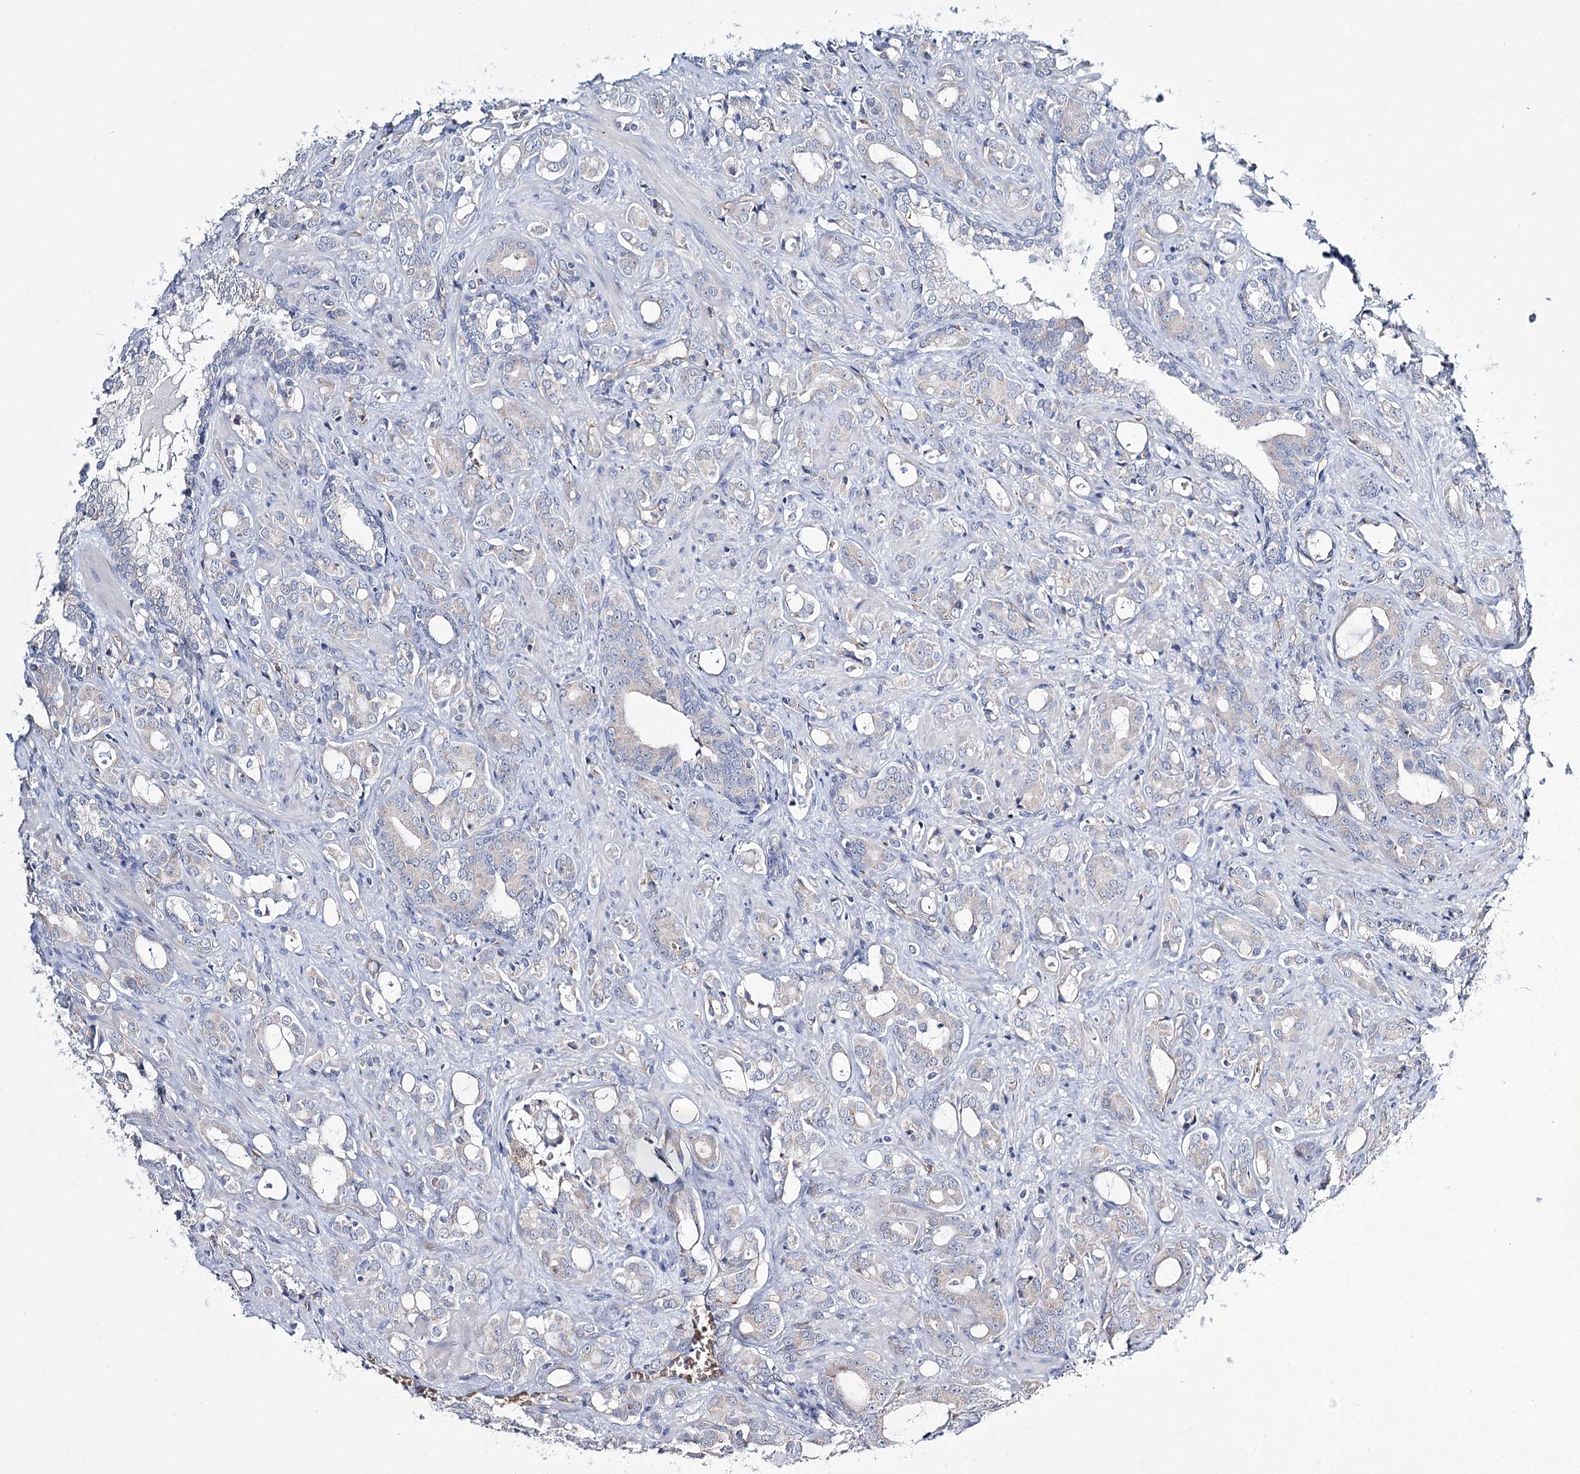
{"staining": {"intensity": "negative", "quantity": "none", "location": "none"}, "tissue": "prostate cancer", "cell_type": "Tumor cells", "image_type": "cancer", "snomed": [{"axis": "morphology", "description": "Adenocarcinoma, High grade"}, {"axis": "topography", "description": "Prostate"}], "caption": "Tumor cells are negative for protein expression in human prostate adenocarcinoma (high-grade). The staining was performed using DAB (3,3'-diaminobenzidine) to visualize the protein expression in brown, while the nuclei were stained in blue with hematoxylin (Magnification: 20x).", "gene": "GBF1", "patient": {"sex": "male", "age": 72}}